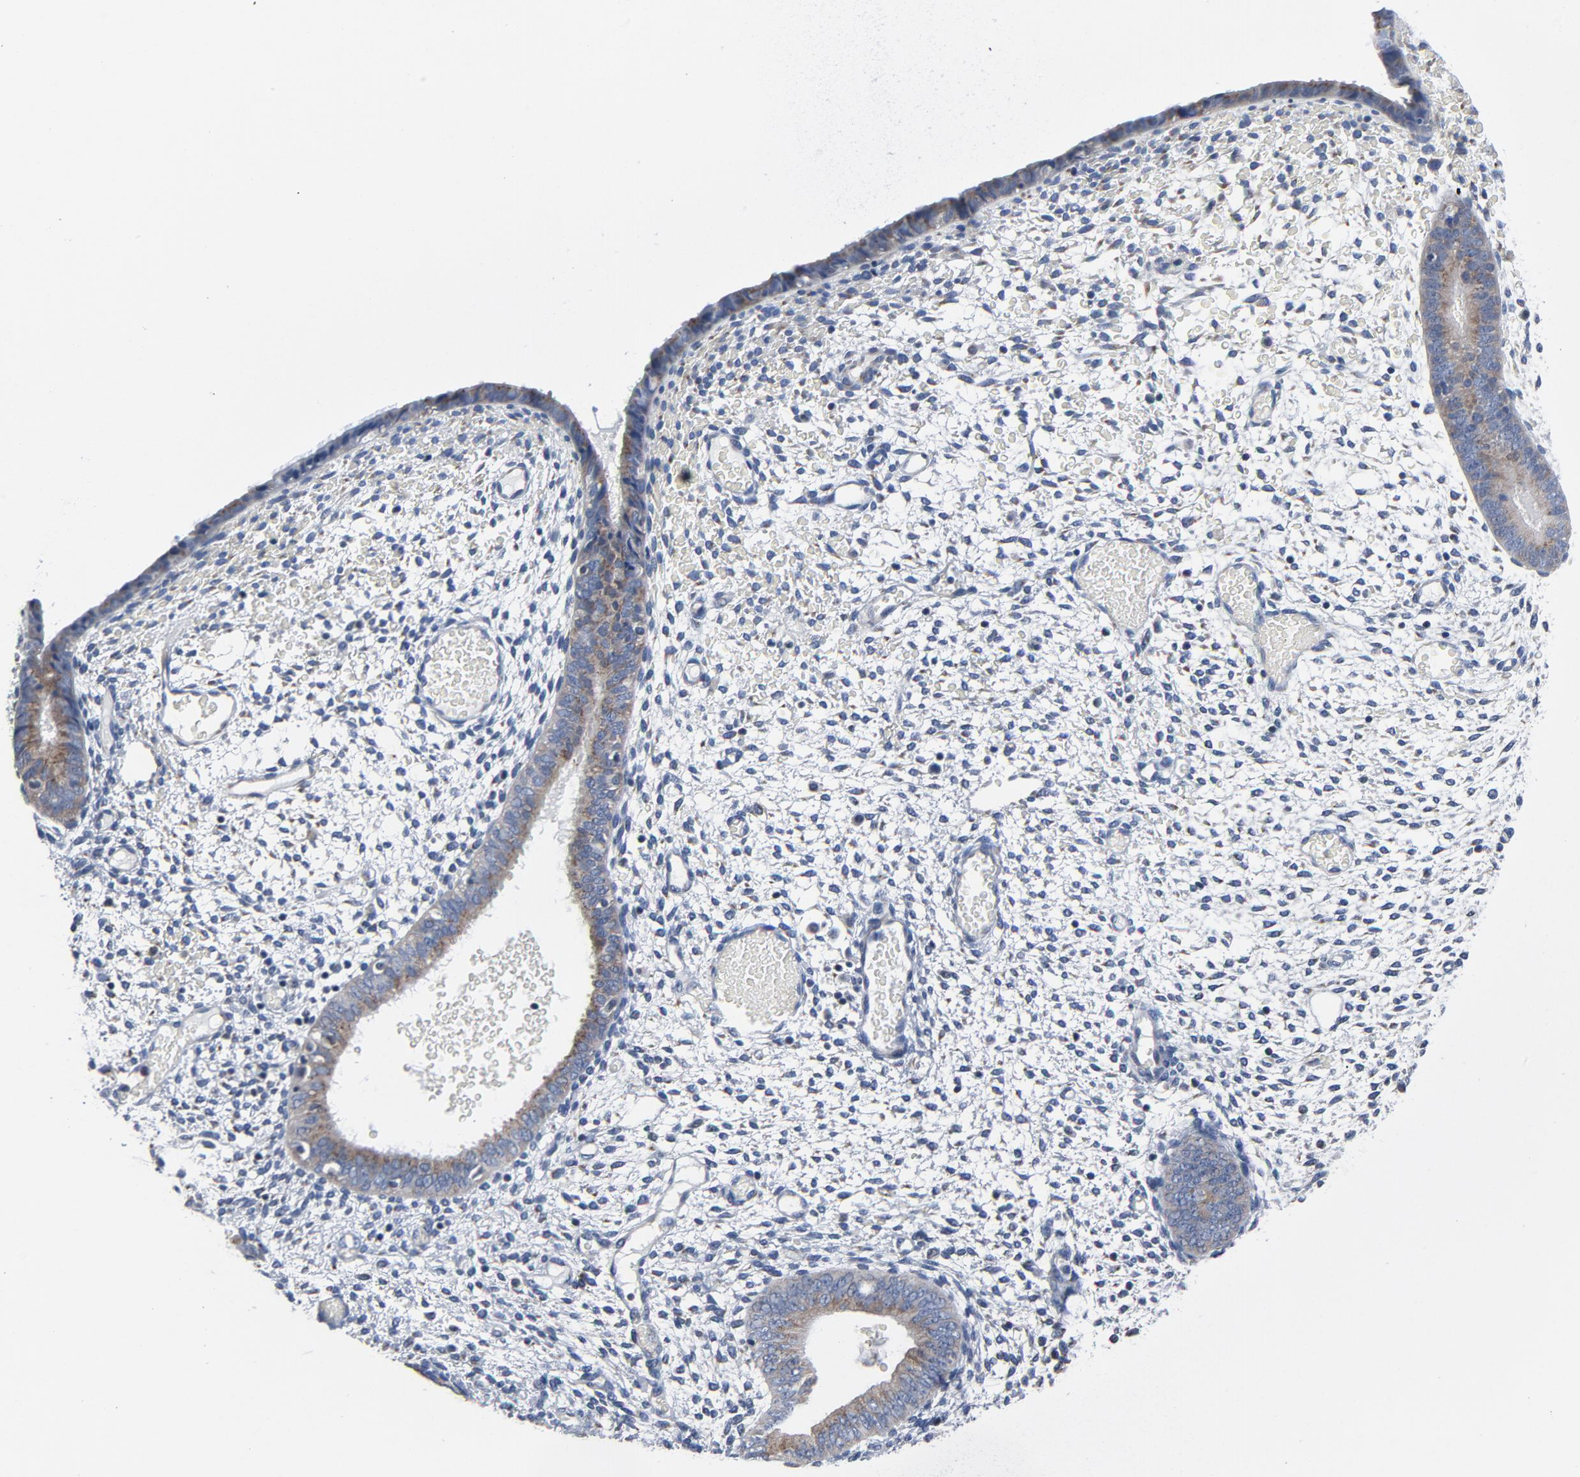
{"staining": {"intensity": "negative", "quantity": "none", "location": "none"}, "tissue": "endometrium", "cell_type": "Cells in endometrial stroma", "image_type": "normal", "snomed": [{"axis": "morphology", "description": "Normal tissue, NOS"}, {"axis": "topography", "description": "Endometrium"}], "caption": "Histopathology image shows no significant protein positivity in cells in endometrial stroma of unremarkable endometrium. (Immunohistochemistry, brightfield microscopy, high magnification).", "gene": "YIPF6", "patient": {"sex": "female", "age": 42}}